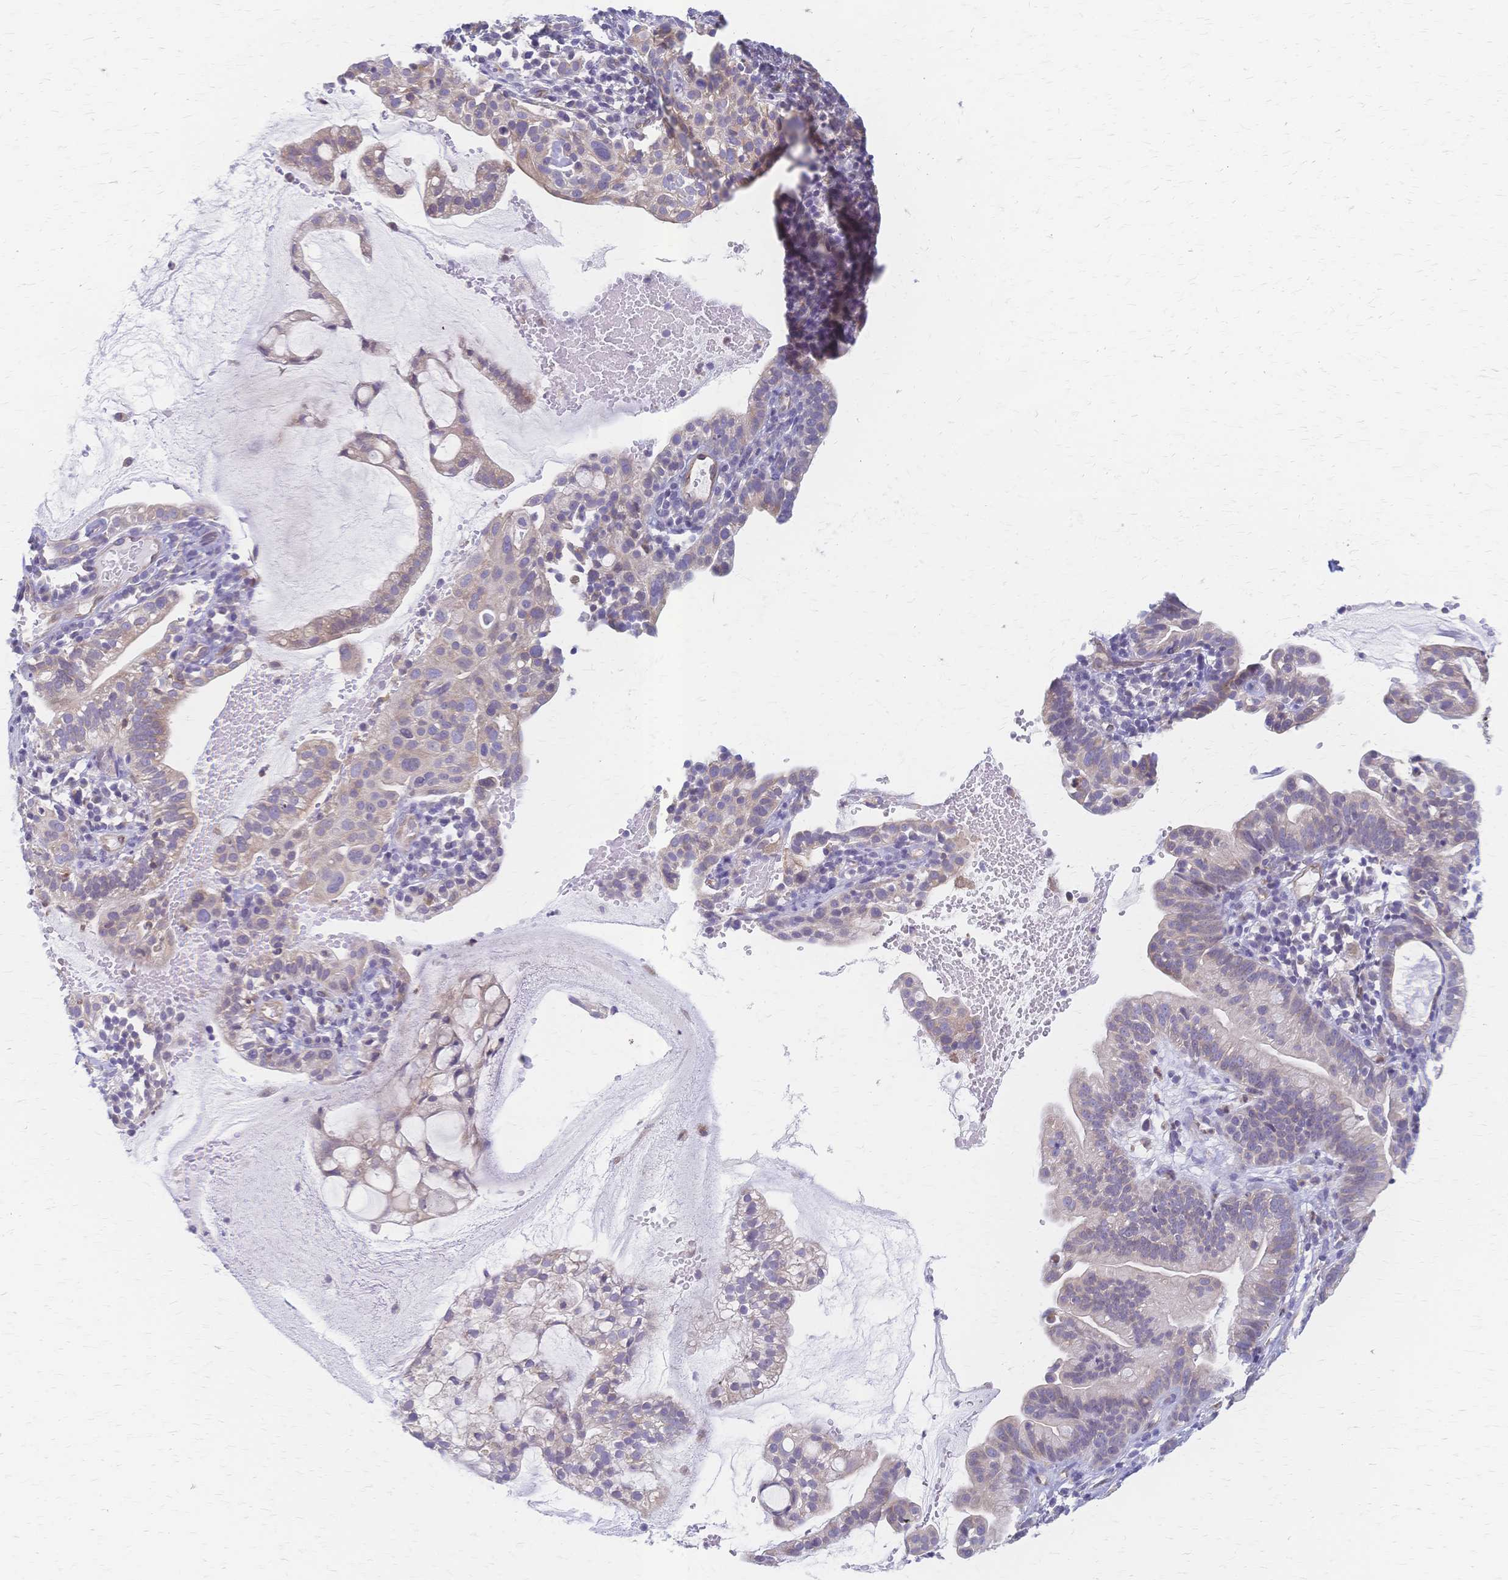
{"staining": {"intensity": "weak", "quantity": "25%-75%", "location": "cytoplasmic/membranous"}, "tissue": "cervical cancer", "cell_type": "Tumor cells", "image_type": "cancer", "snomed": [{"axis": "morphology", "description": "Adenocarcinoma, NOS"}, {"axis": "topography", "description": "Cervix"}], "caption": "IHC of human cervical cancer demonstrates low levels of weak cytoplasmic/membranous expression in about 25%-75% of tumor cells. The protein is stained brown, and the nuclei are stained in blue (DAB (3,3'-diaminobenzidine) IHC with brightfield microscopy, high magnification).", "gene": "CYB5A", "patient": {"sex": "female", "age": 41}}